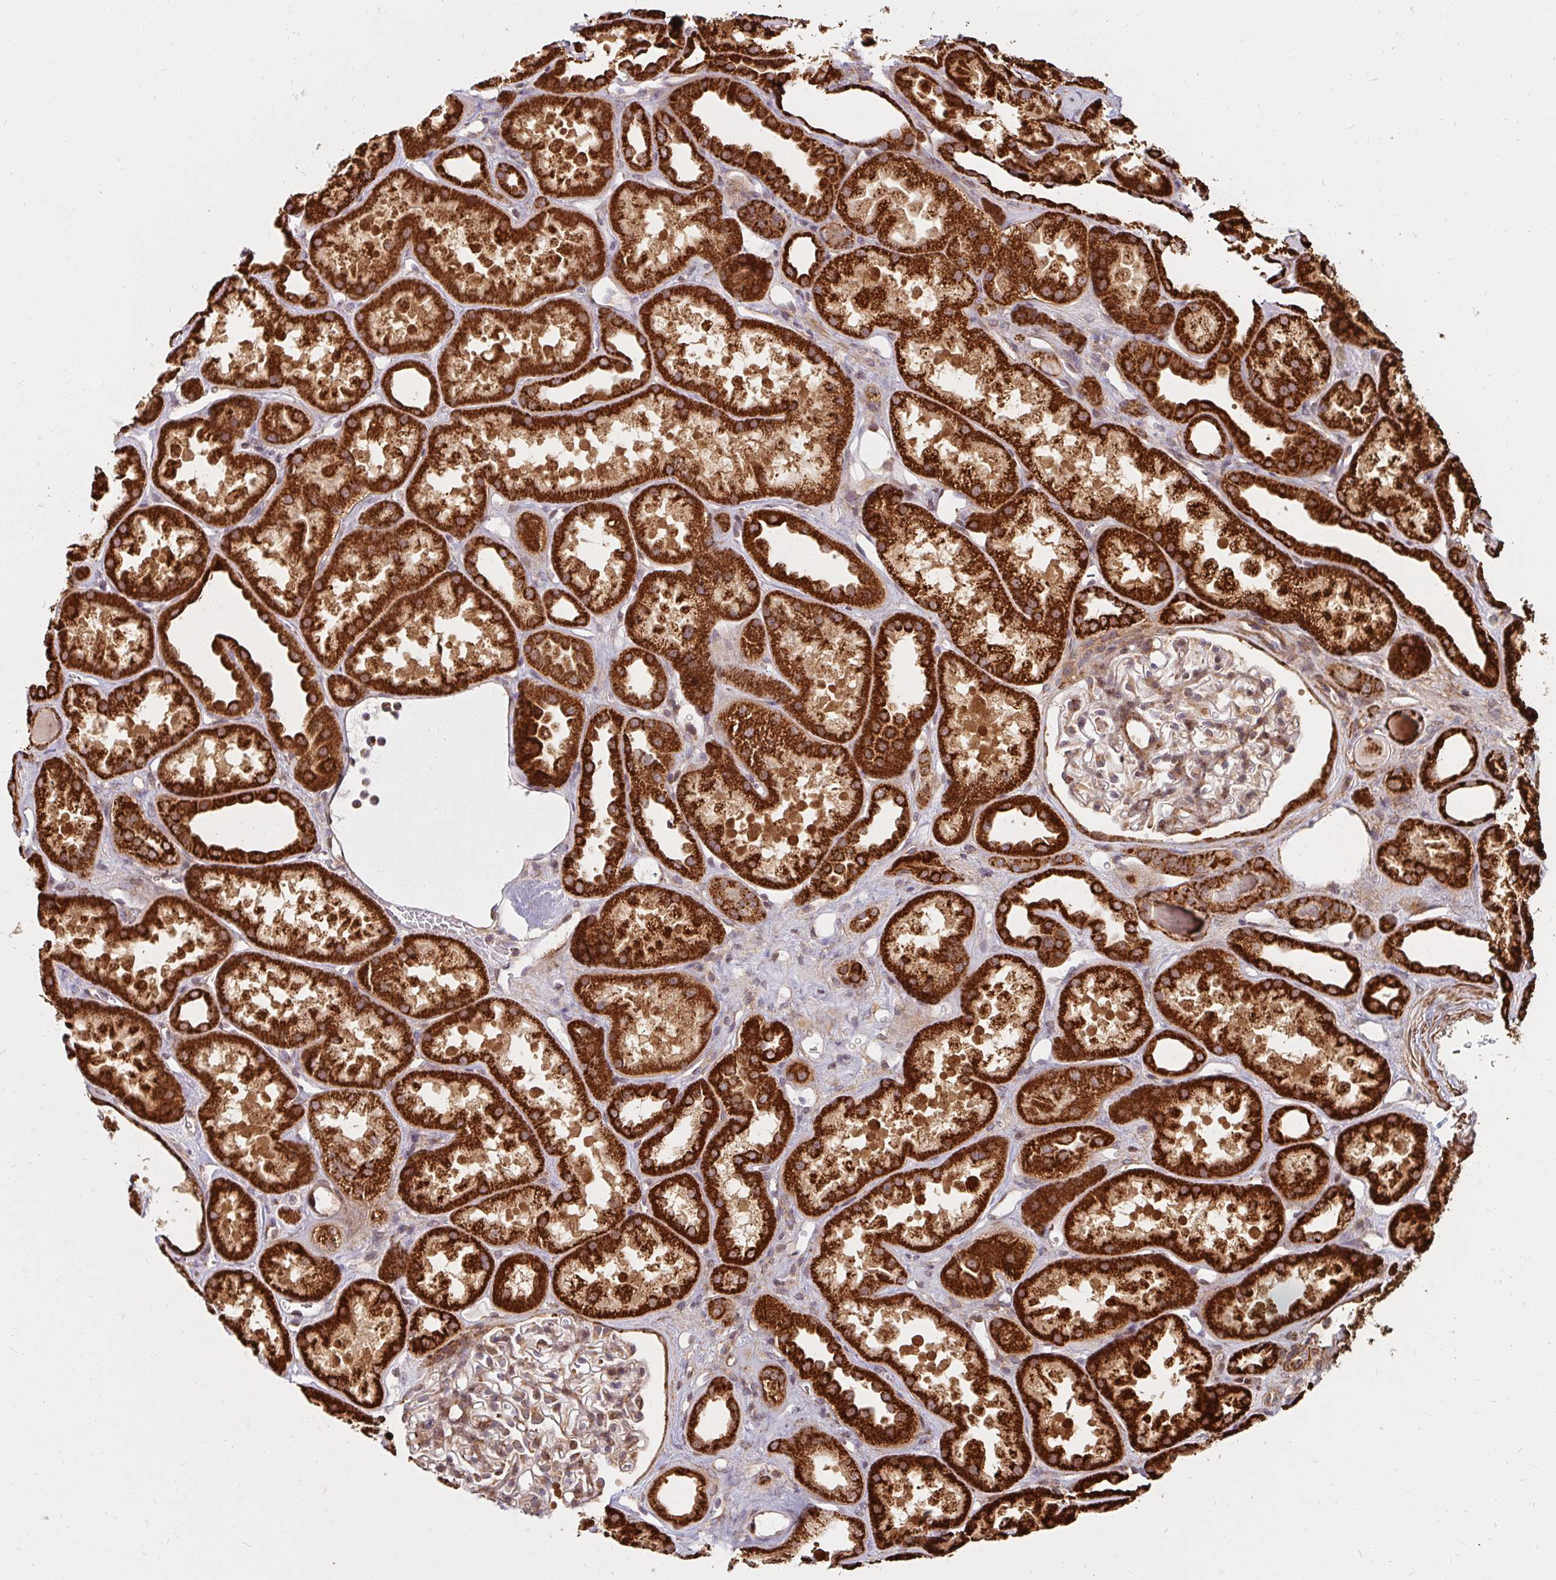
{"staining": {"intensity": "moderate", "quantity": "<25%", "location": "cytoplasmic/membranous"}, "tissue": "kidney", "cell_type": "Cells in glomeruli", "image_type": "normal", "snomed": [{"axis": "morphology", "description": "Normal tissue, NOS"}, {"axis": "topography", "description": "Kidney"}], "caption": "An immunohistochemistry (IHC) image of benign tissue is shown. Protein staining in brown highlights moderate cytoplasmic/membranous positivity in kidney within cells in glomeruli. The protein is shown in brown color, while the nuclei are stained blue.", "gene": "BTF3", "patient": {"sex": "male", "age": 61}}